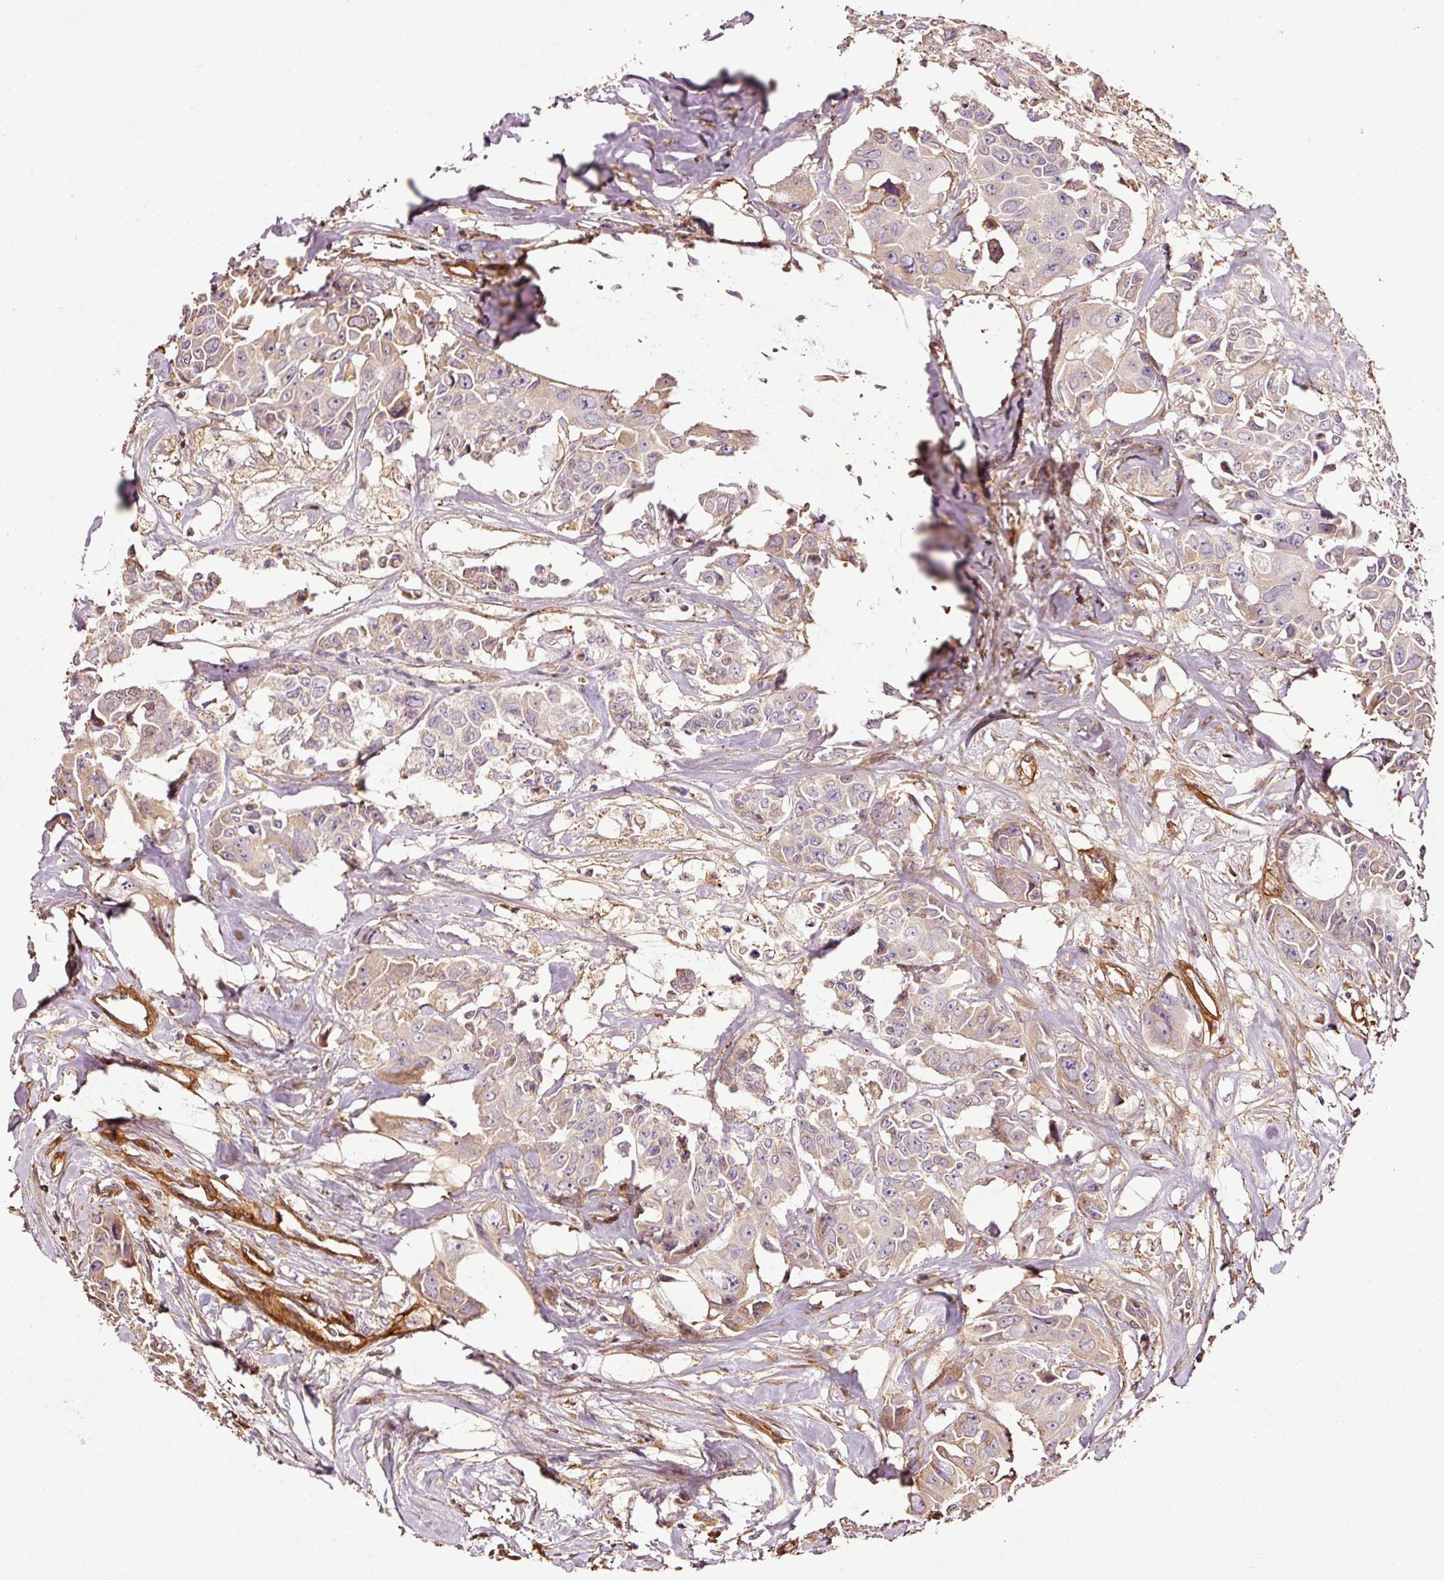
{"staining": {"intensity": "weak", "quantity": "<25%", "location": "cytoplasmic/membranous"}, "tissue": "colorectal cancer", "cell_type": "Tumor cells", "image_type": "cancer", "snomed": [{"axis": "morphology", "description": "Adenocarcinoma, NOS"}, {"axis": "topography", "description": "Rectum"}], "caption": "The histopathology image exhibits no significant positivity in tumor cells of colorectal cancer.", "gene": "NID2", "patient": {"sex": "male", "age": 87}}